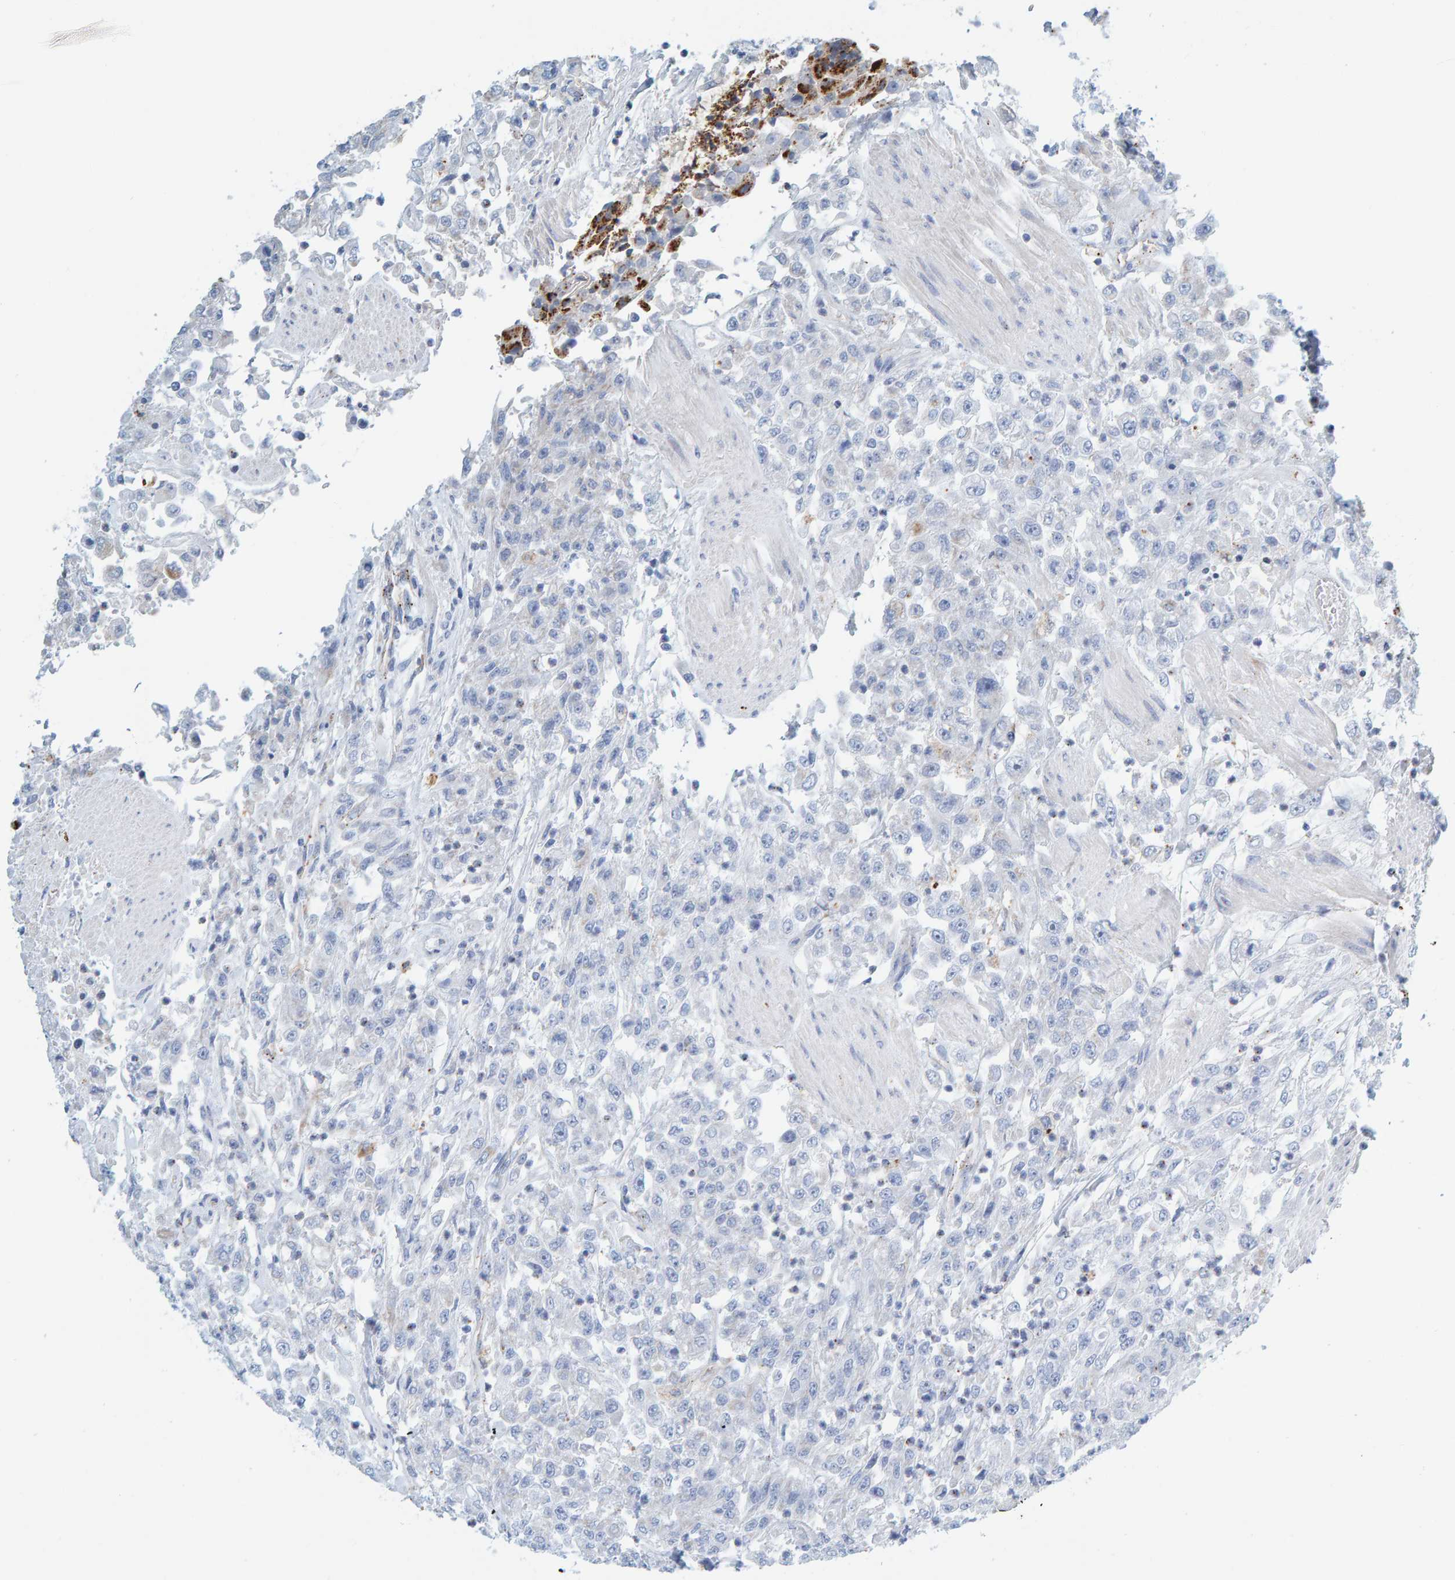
{"staining": {"intensity": "negative", "quantity": "none", "location": "none"}, "tissue": "urothelial cancer", "cell_type": "Tumor cells", "image_type": "cancer", "snomed": [{"axis": "morphology", "description": "Urothelial carcinoma, High grade"}, {"axis": "topography", "description": "Urinary bladder"}], "caption": "A micrograph of urothelial cancer stained for a protein demonstrates no brown staining in tumor cells.", "gene": "BIN3", "patient": {"sex": "male", "age": 46}}